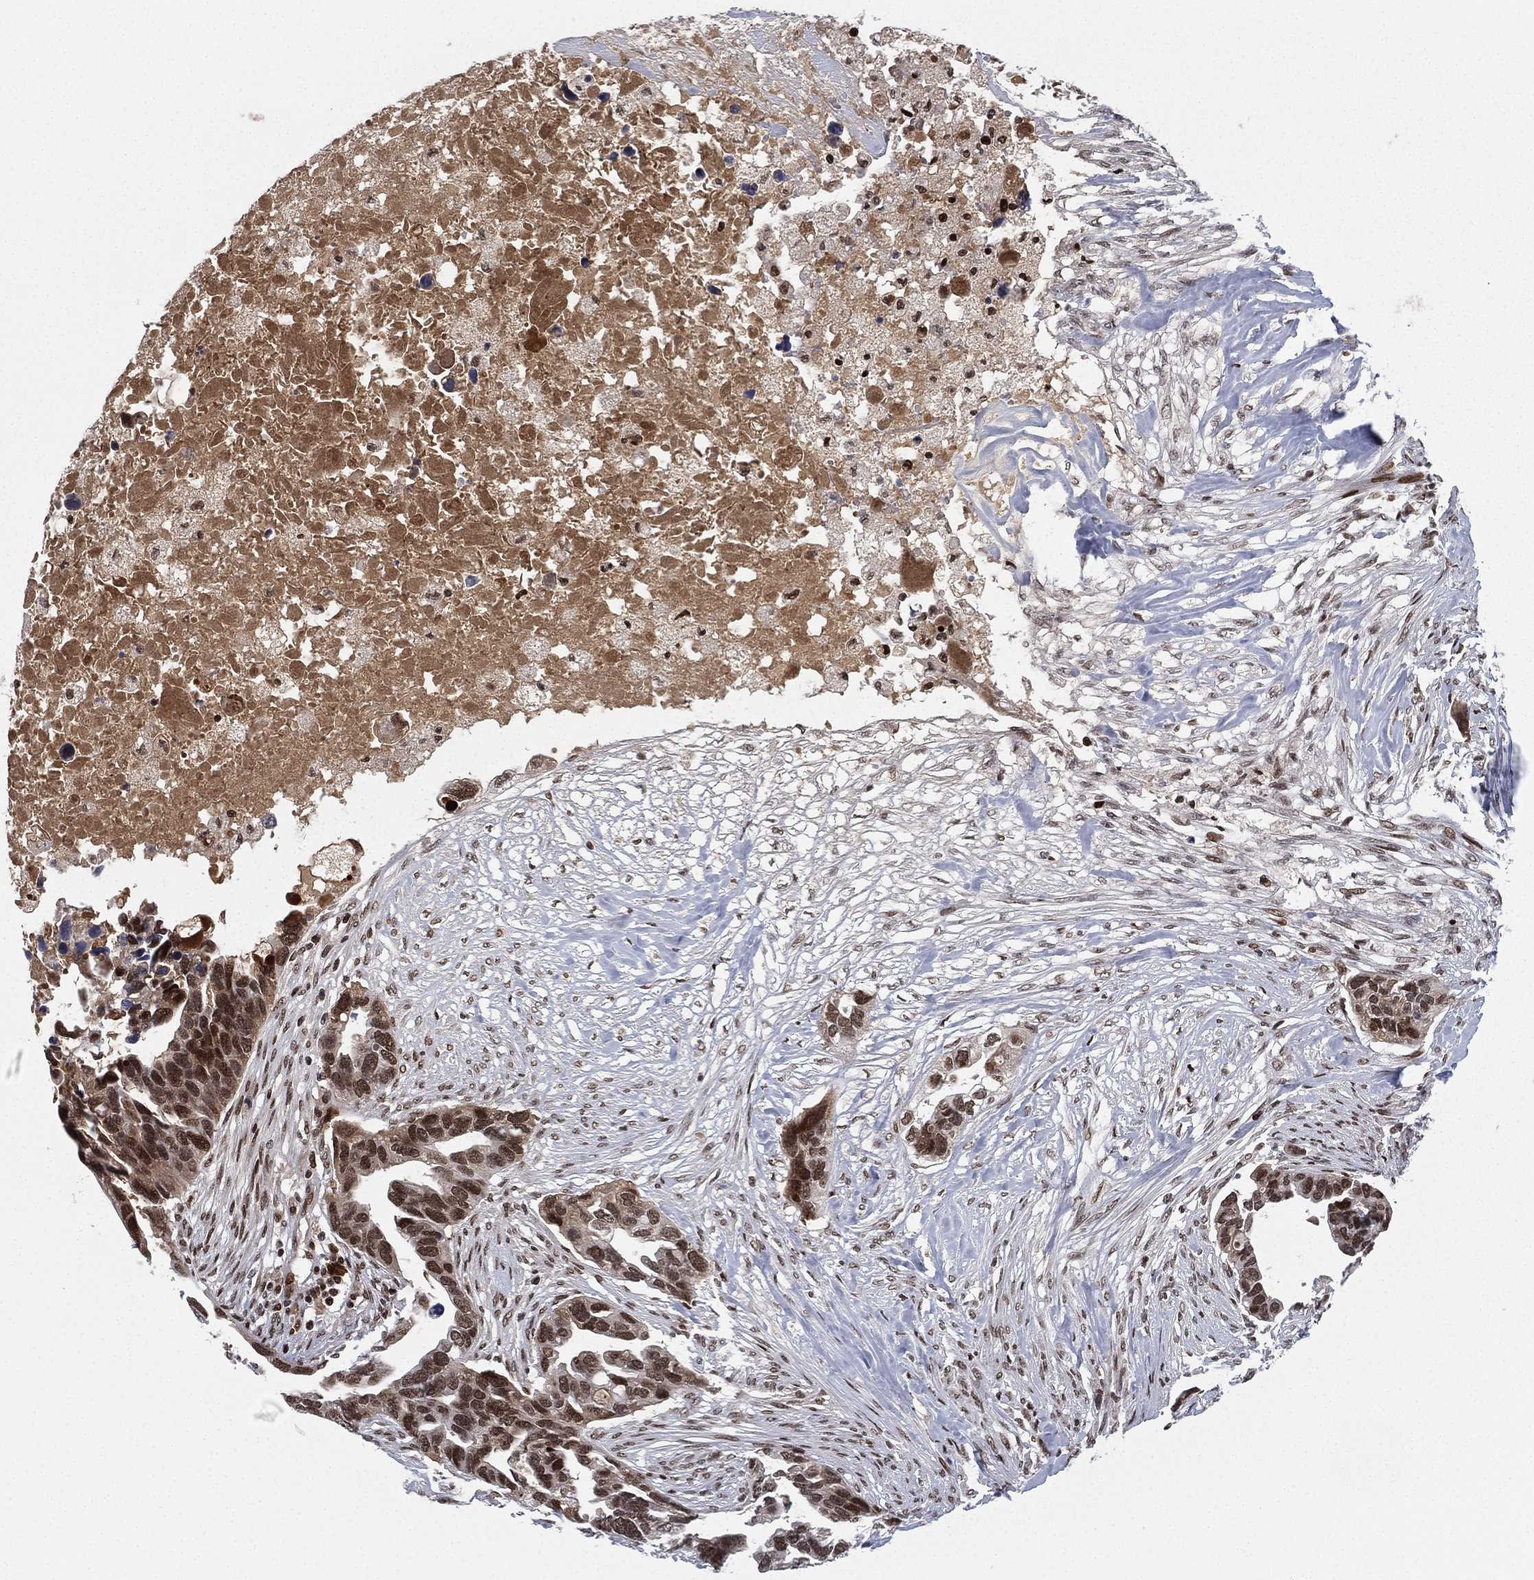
{"staining": {"intensity": "strong", "quantity": ">75%", "location": "nuclear"}, "tissue": "ovarian cancer", "cell_type": "Tumor cells", "image_type": "cancer", "snomed": [{"axis": "morphology", "description": "Cystadenocarcinoma, serous, NOS"}, {"axis": "topography", "description": "Ovary"}], "caption": "Serous cystadenocarcinoma (ovarian) was stained to show a protein in brown. There is high levels of strong nuclear staining in about >75% of tumor cells.", "gene": "RTF1", "patient": {"sex": "female", "age": 54}}